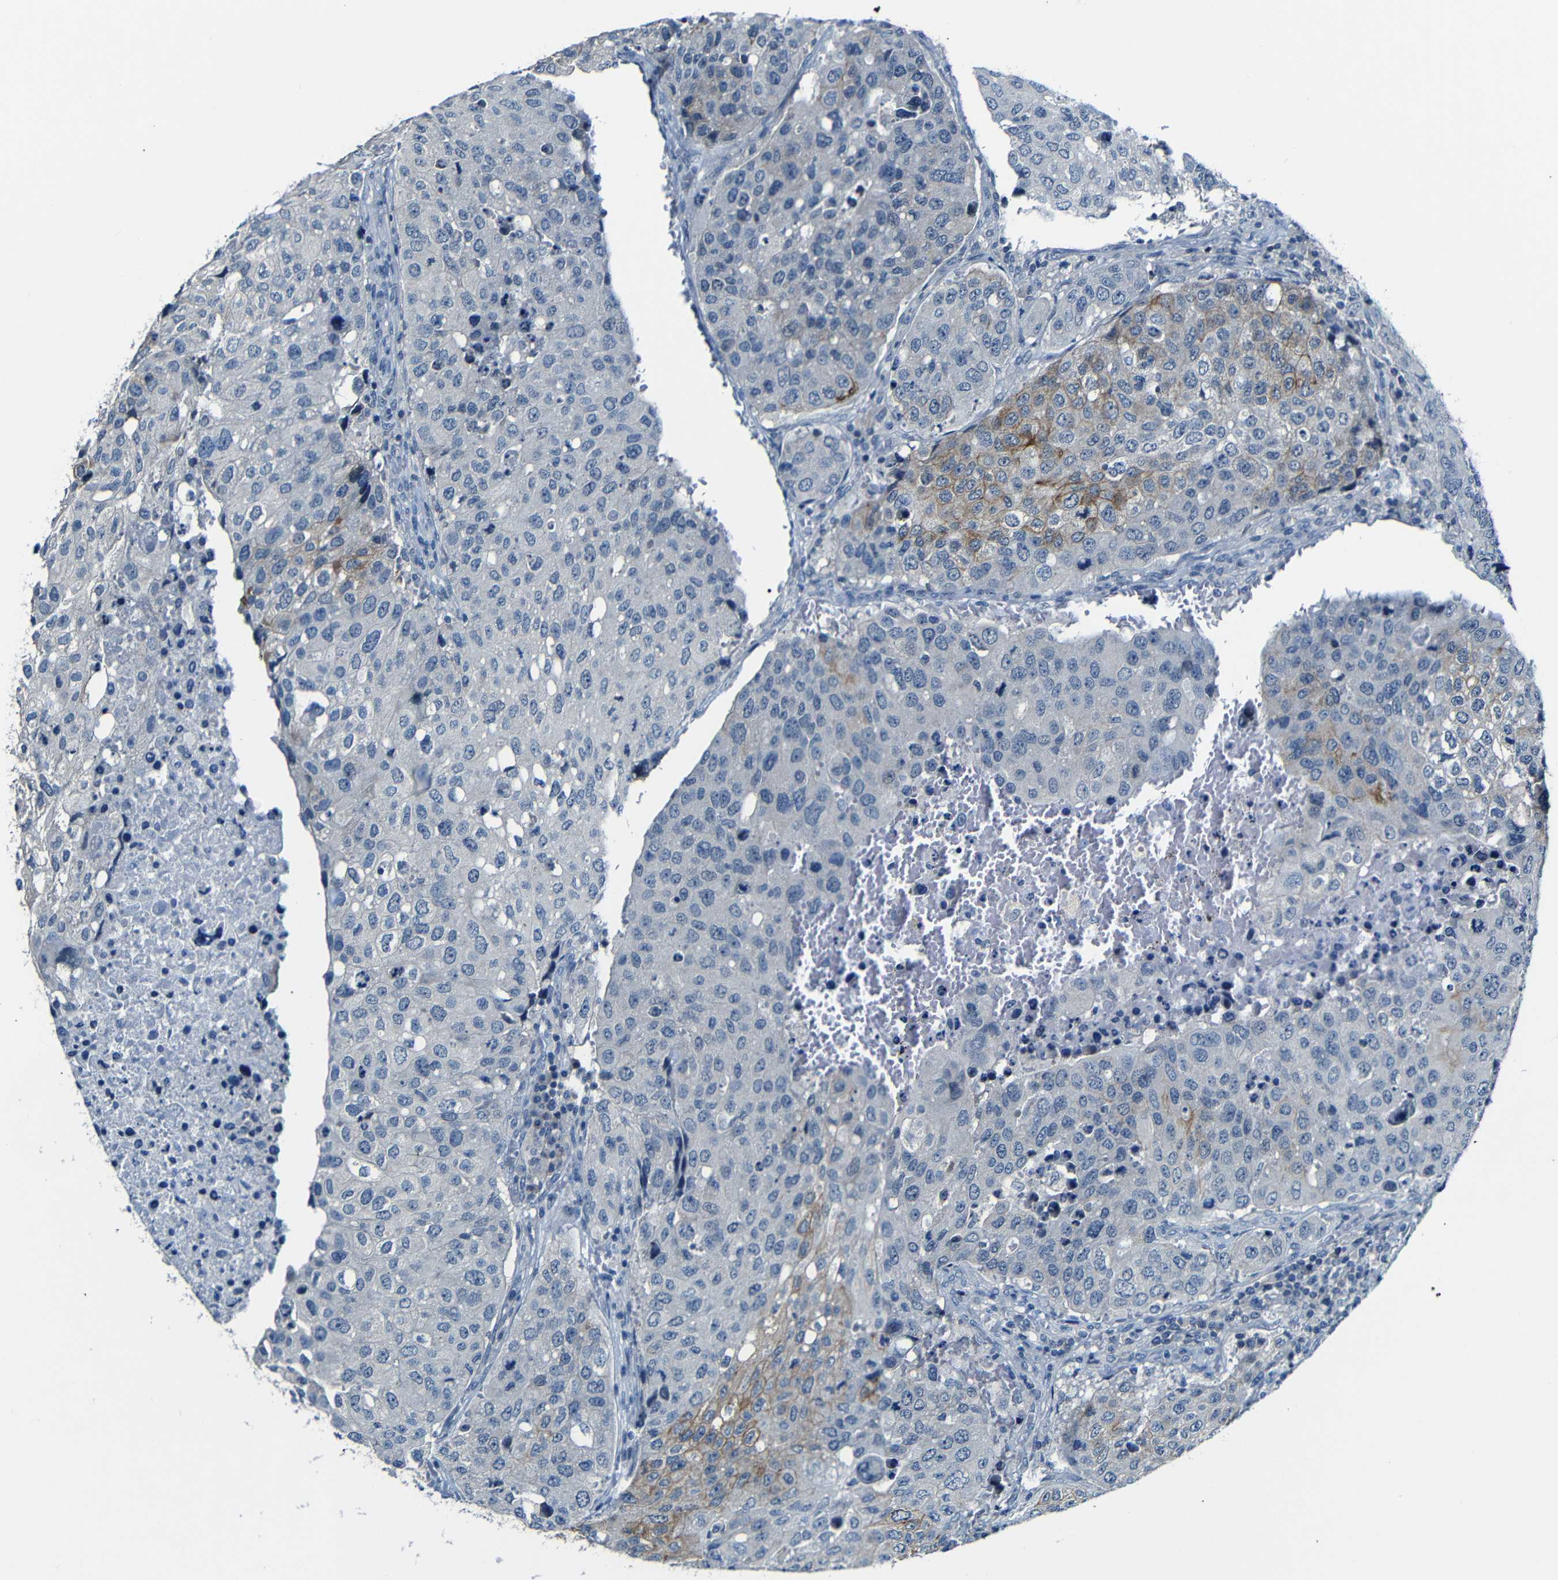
{"staining": {"intensity": "moderate", "quantity": "<25%", "location": "cytoplasmic/membranous"}, "tissue": "urothelial cancer", "cell_type": "Tumor cells", "image_type": "cancer", "snomed": [{"axis": "morphology", "description": "Urothelial carcinoma, High grade"}, {"axis": "topography", "description": "Lymph node"}, {"axis": "topography", "description": "Urinary bladder"}], "caption": "There is low levels of moderate cytoplasmic/membranous positivity in tumor cells of urothelial carcinoma (high-grade), as demonstrated by immunohistochemical staining (brown color).", "gene": "ANK3", "patient": {"sex": "male", "age": 51}}